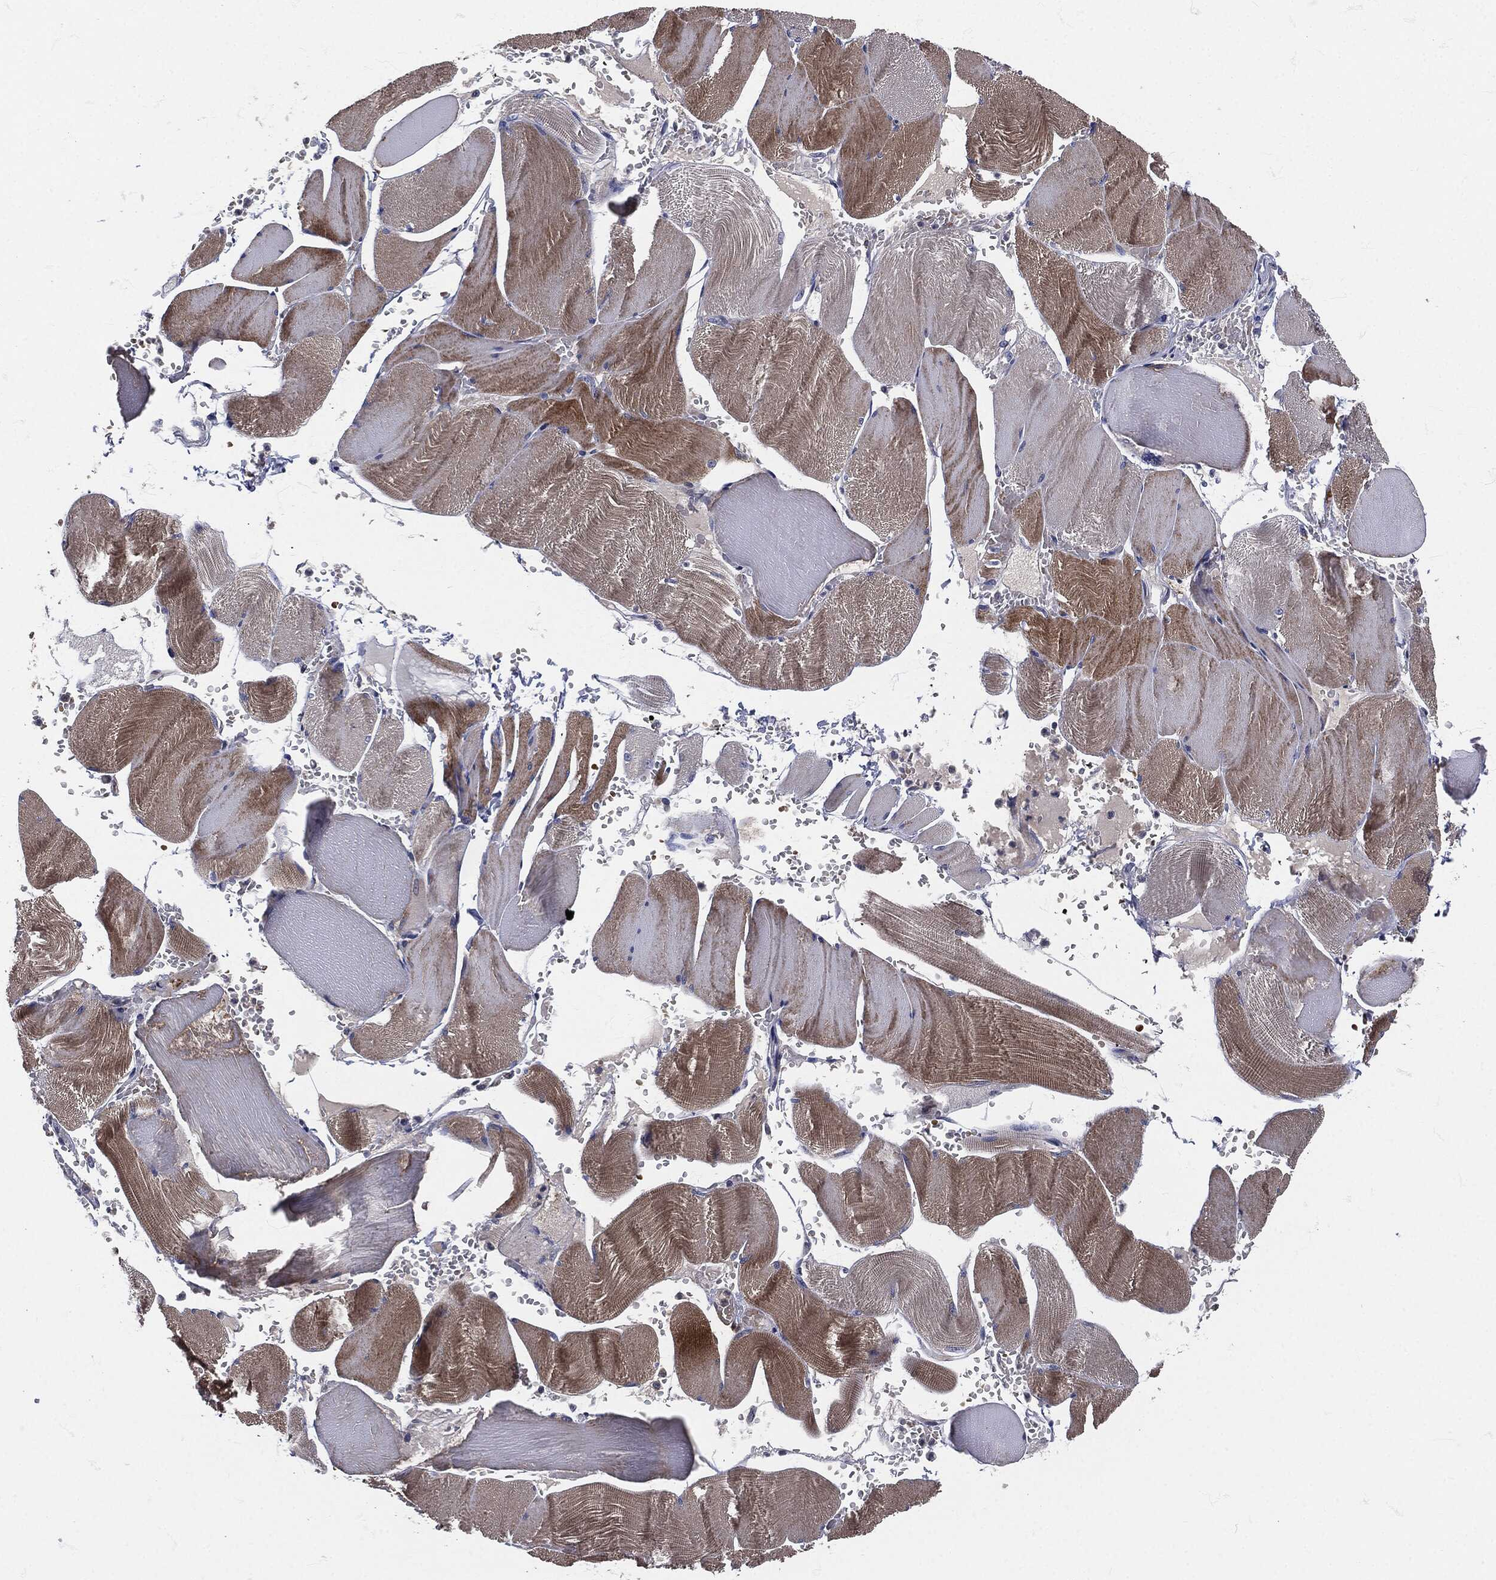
{"staining": {"intensity": "moderate", "quantity": "25%-75%", "location": "cytoplasmic/membranous"}, "tissue": "skeletal muscle", "cell_type": "Myocytes", "image_type": "normal", "snomed": [{"axis": "morphology", "description": "Normal tissue, NOS"}, {"axis": "topography", "description": "Skeletal muscle"}], "caption": "Immunohistochemical staining of unremarkable skeletal muscle reveals medium levels of moderate cytoplasmic/membranous expression in about 25%-75% of myocytes.", "gene": "SIGLEC9", "patient": {"sex": "male", "age": 56}}